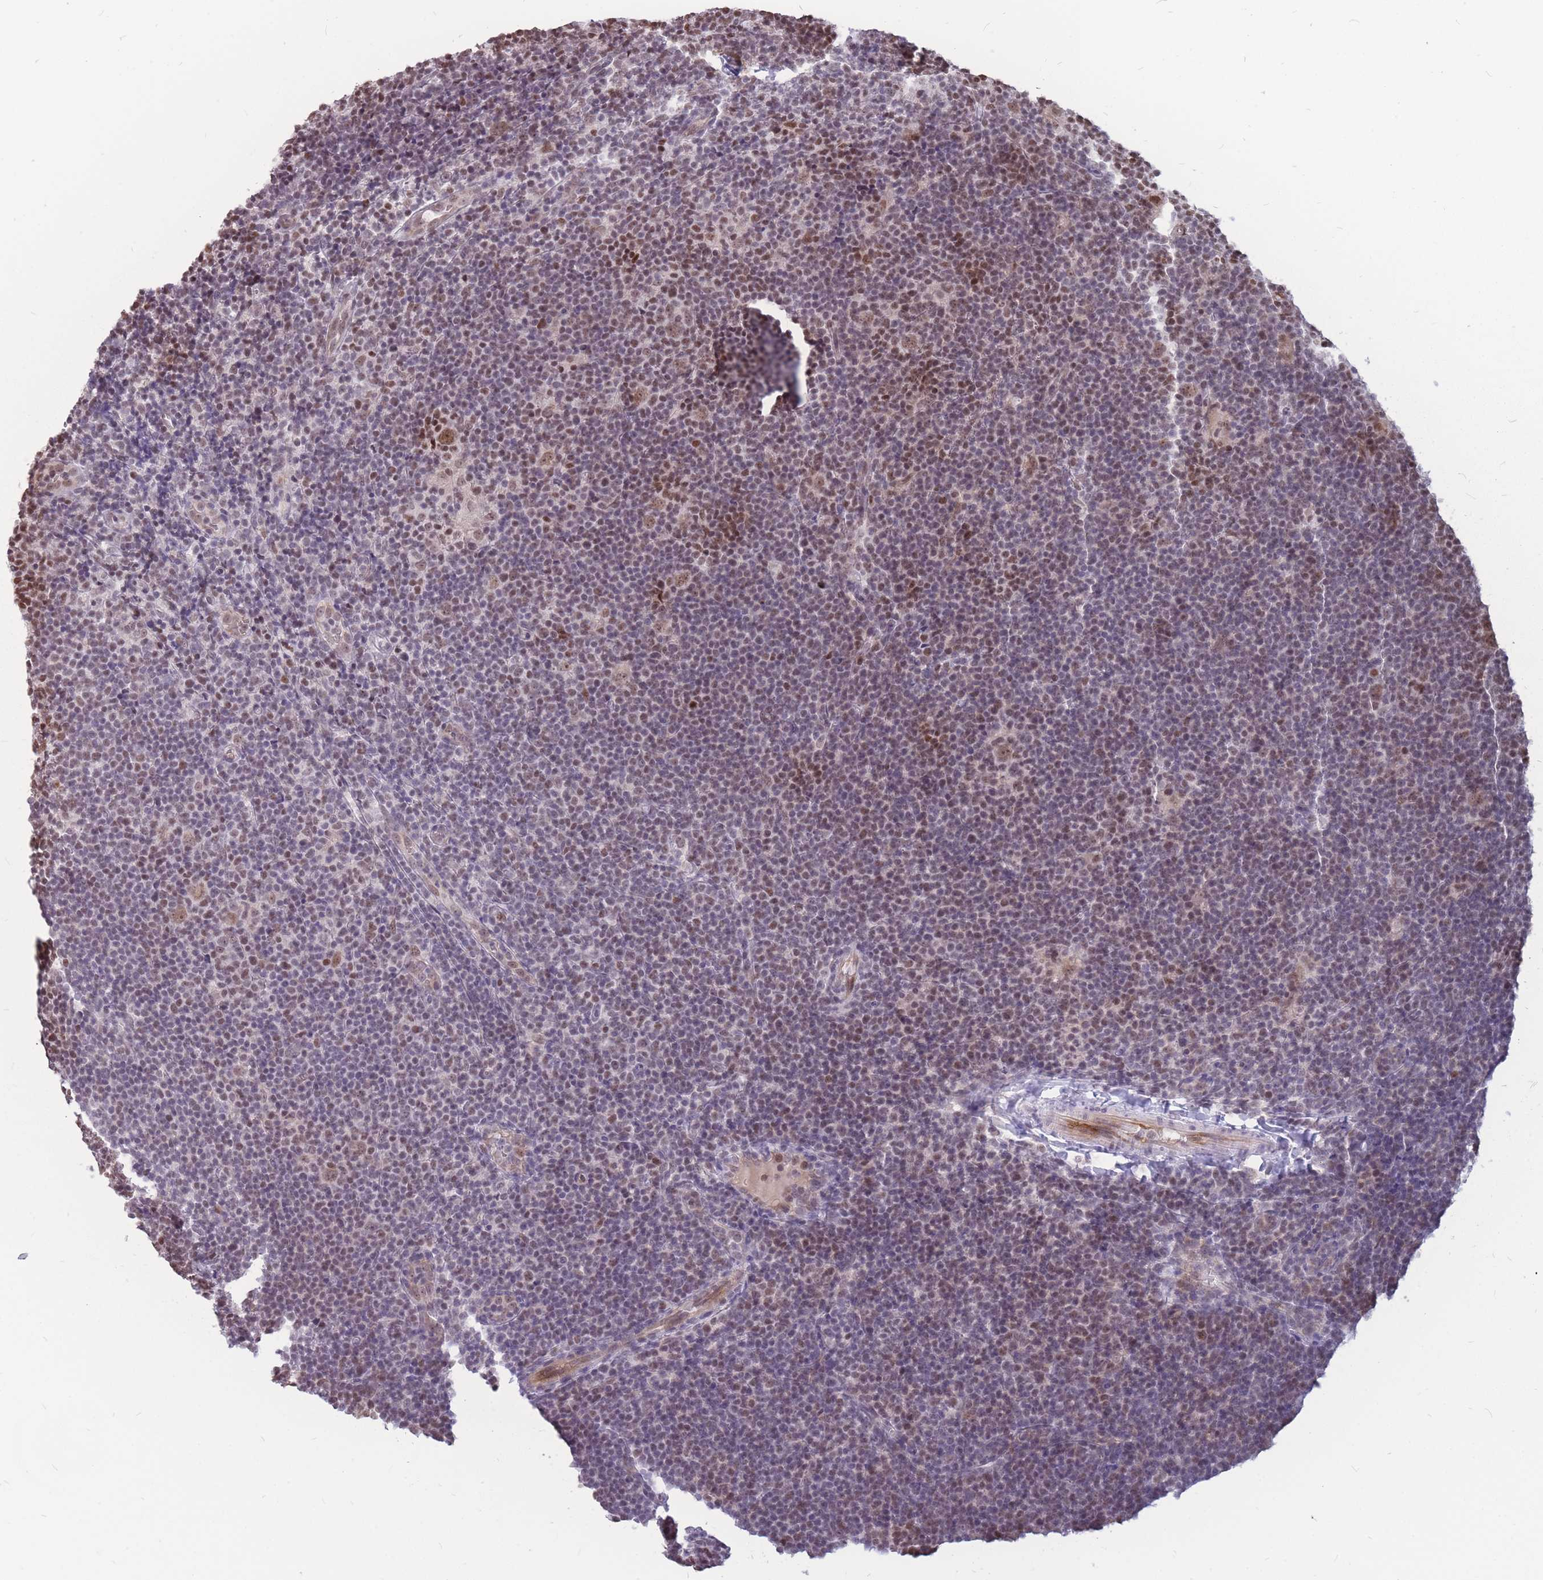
{"staining": {"intensity": "moderate", "quantity": ">75%", "location": "nuclear"}, "tissue": "lymphoma", "cell_type": "Tumor cells", "image_type": "cancer", "snomed": [{"axis": "morphology", "description": "Hodgkin's disease, NOS"}, {"axis": "topography", "description": "Lymph node"}], "caption": "The image demonstrates staining of lymphoma, revealing moderate nuclear protein expression (brown color) within tumor cells.", "gene": "ADD2", "patient": {"sex": "female", "age": 57}}